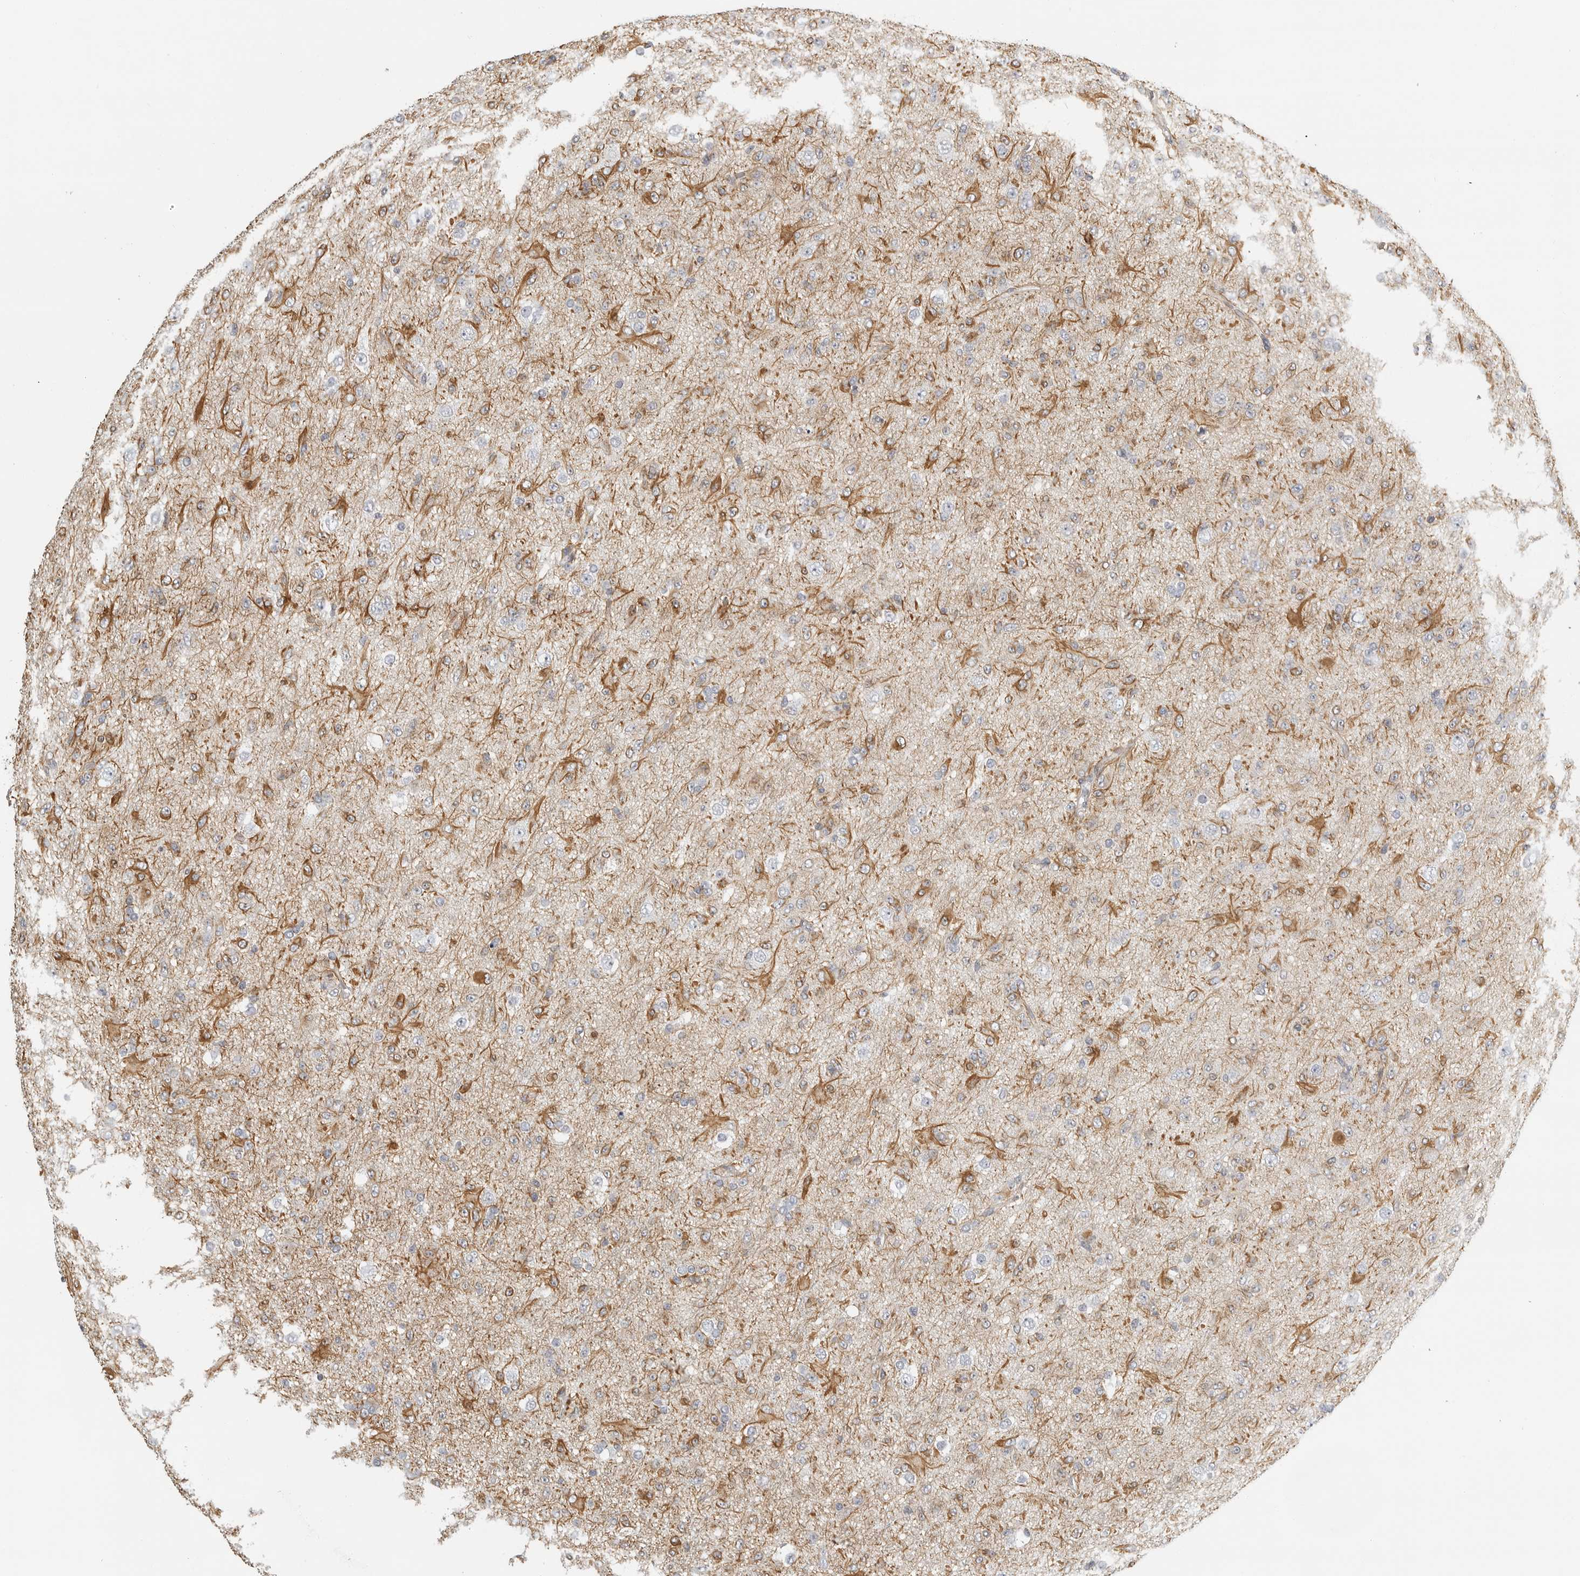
{"staining": {"intensity": "weak", "quantity": "<25%", "location": "cytoplasmic/membranous"}, "tissue": "glioma", "cell_type": "Tumor cells", "image_type": "cancer", "snomed": [{"axis": "morphology", "description": "Glioma, malignant, Low grade"}, {"axis": "topography", "description": "Brain"}], "caption": "The image displays no significant staining in tumor cells of malignant low-grade glioma.", "gene": "RXFP3", "patient": {"sex": "male", "age": 65}}